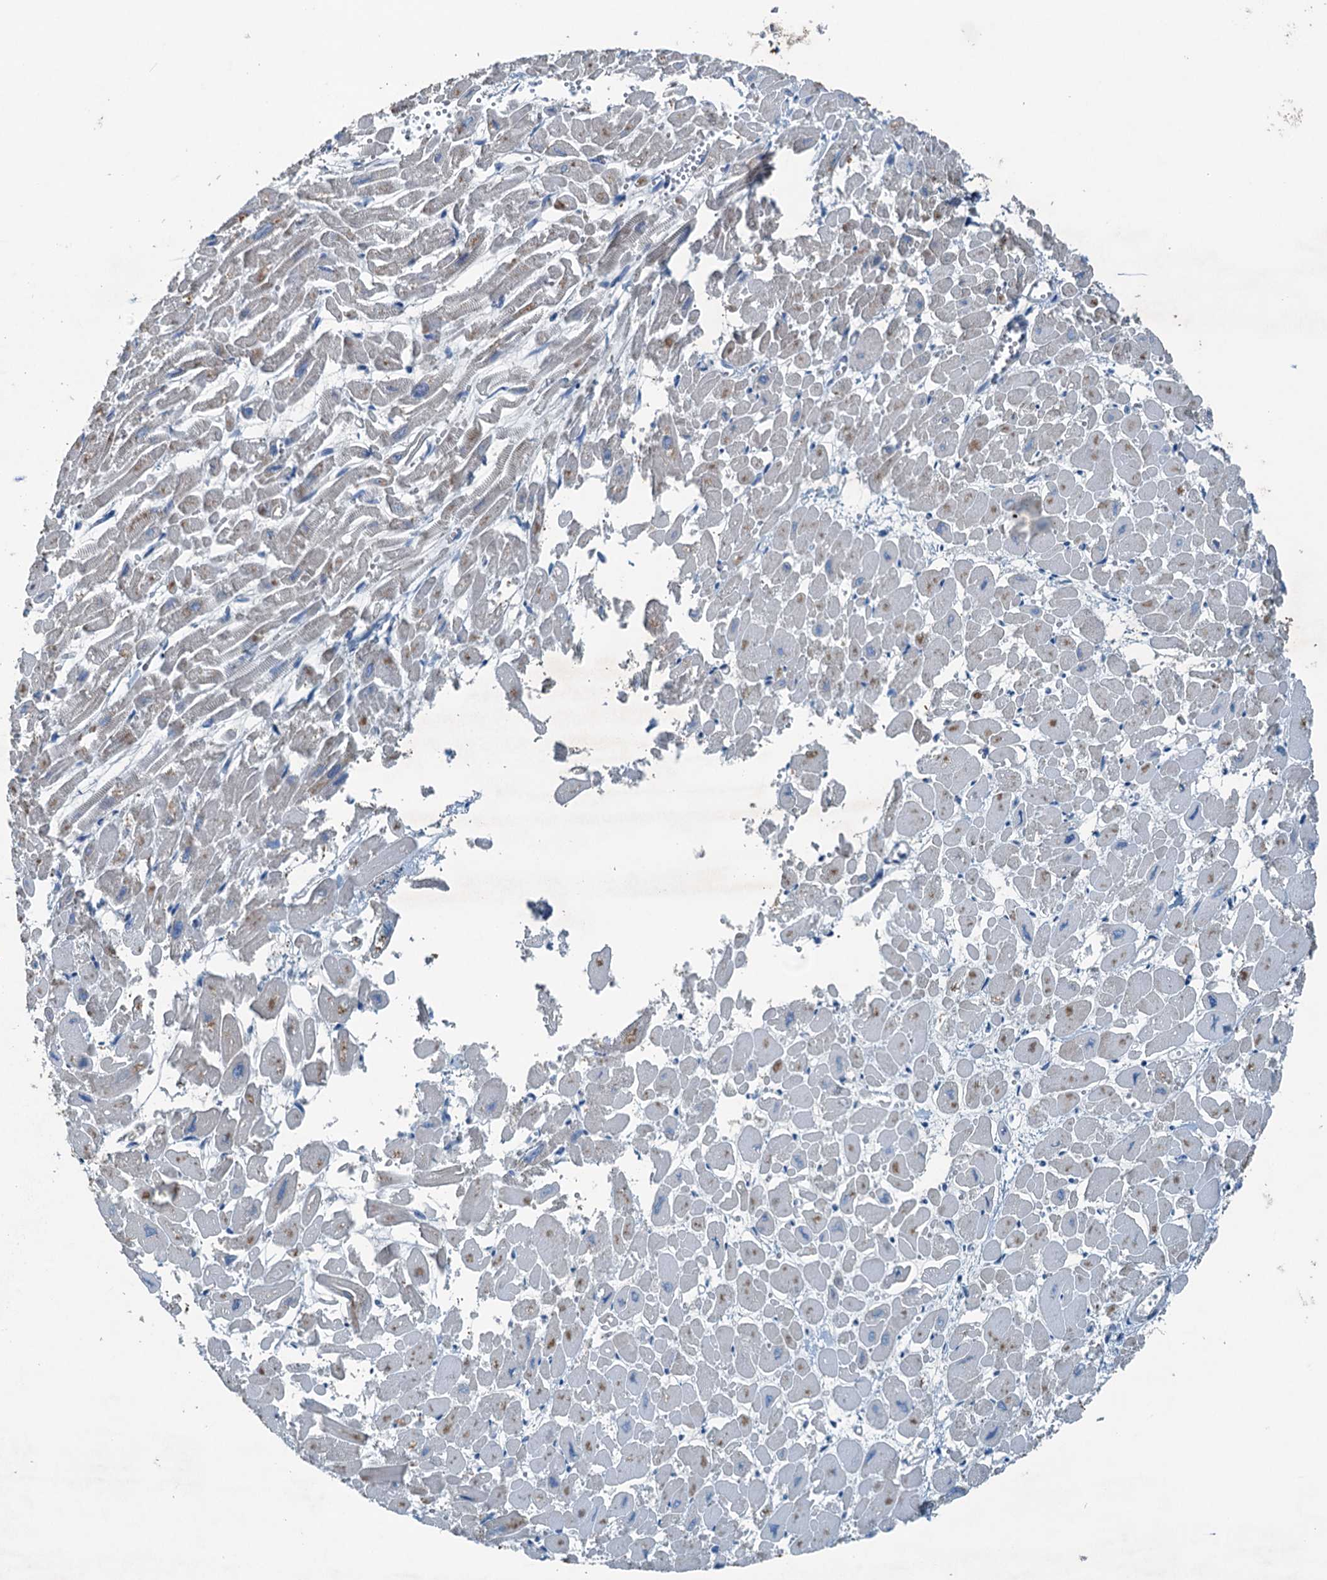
{"staining": {"intensity": "negative", "quantity": "none", "location": "none"}, "tissue": "heart muscle", "cell_type": "Cardiomyocytes", "image_type": "normal", "snomed": [{"axis": "morphology", "description": "Normal tissue, NOS"}, {"axis": "topography", "description": "Heart"}], "caption": "Protein analysis of unremarkable heart muscle shows no significant expression in cardiomyocytes.", "gene": "CBLIF", "patient": {"sex": "male", "age": 54}}